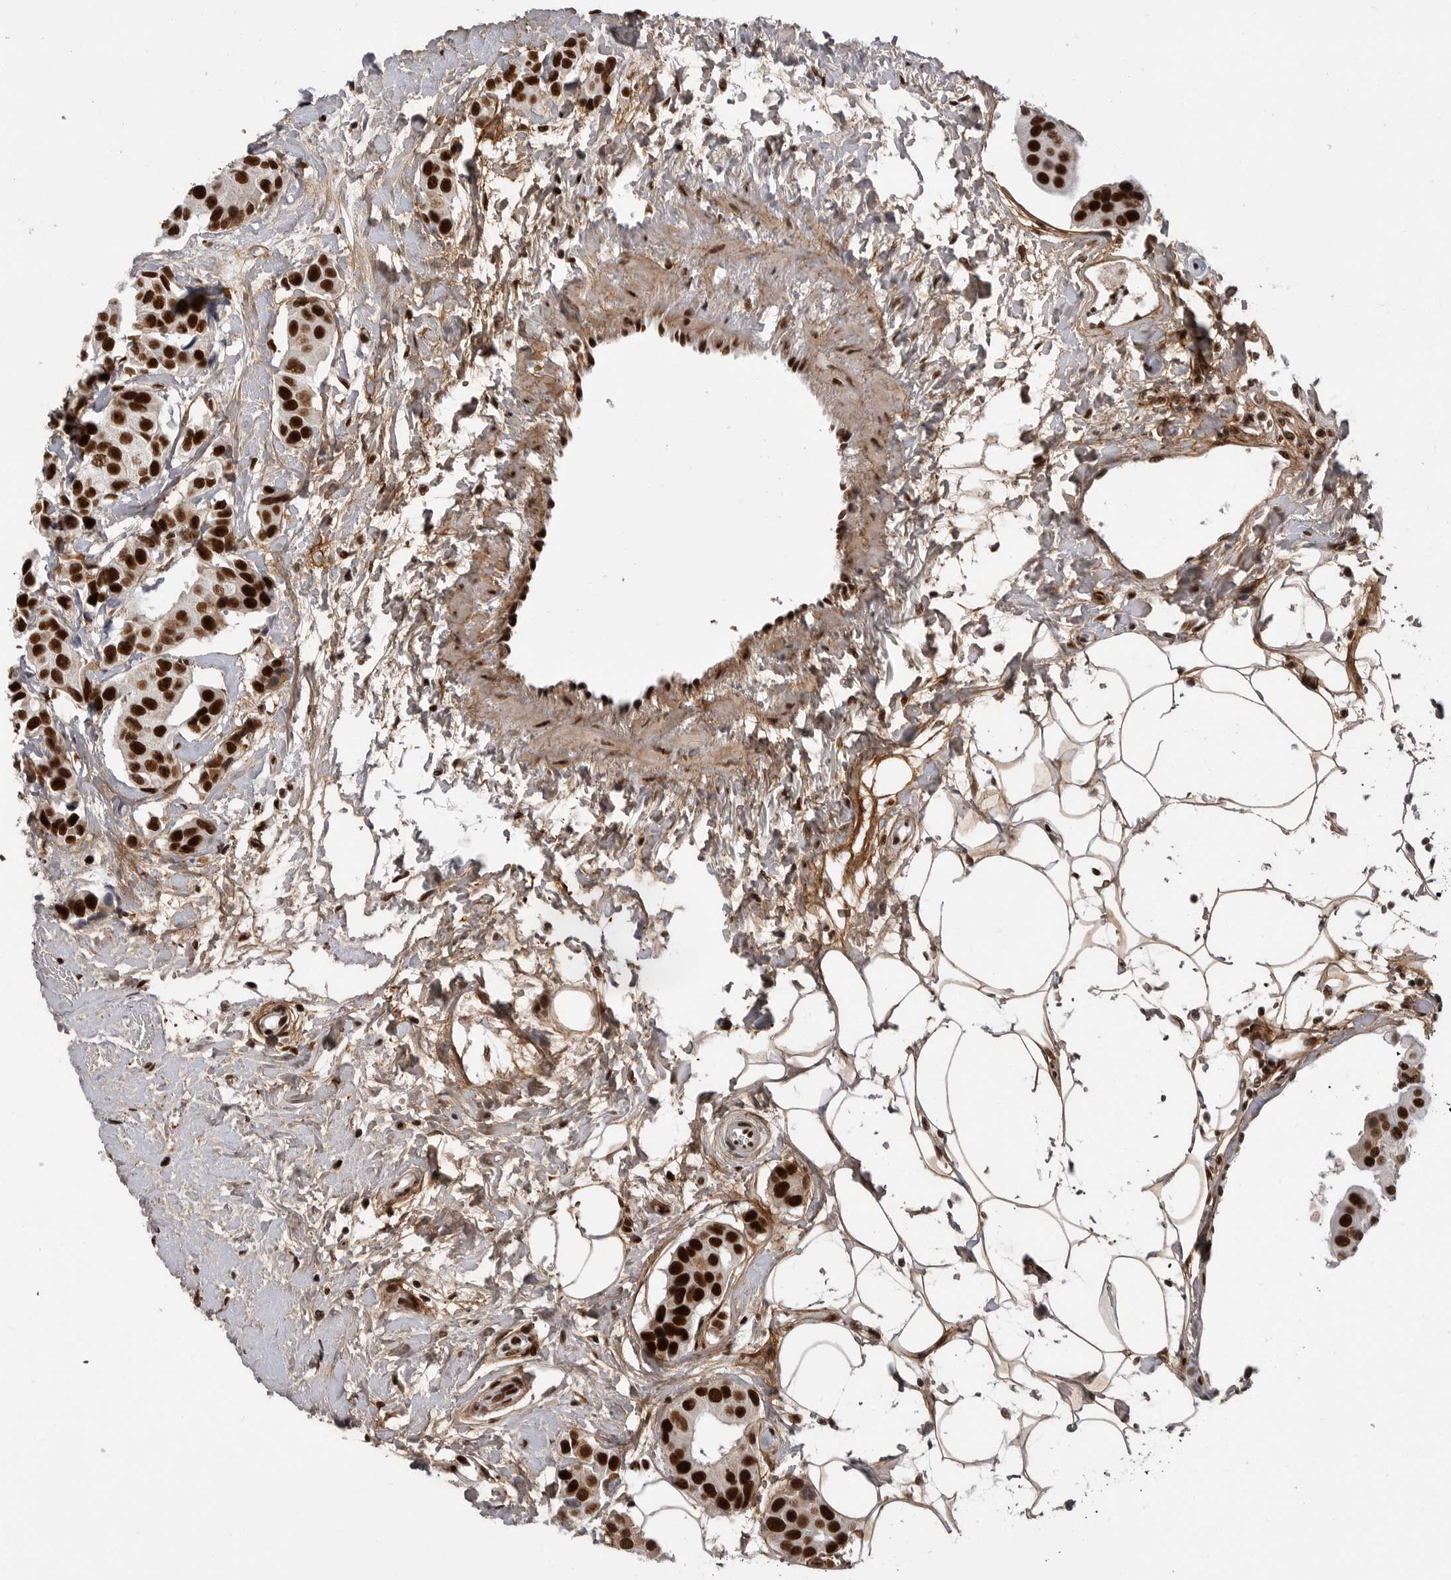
{"staining": {"intensity": "strong", "quantity": ">75%", "location": "nuclear"}, "tissue": "breast cancer", "cell_type": "Tumor cells", "image_type": "cancer", "snomed": [{"axis": "morphology", "description": "Normal tissue, NOS"}, {"axis": "morphology", "description": "Duct carcinoma"}, {"axis": "topography", "description": "Breast"}], "caption": "Immunohistochemical staining of human breast infiltrating ductal carcinoma exhibits high levels of strong nuclear protein staining in about >75% of tumor cells.", "gene": "PPP1R8", "patient": {"sex": "female", "age": 39}}